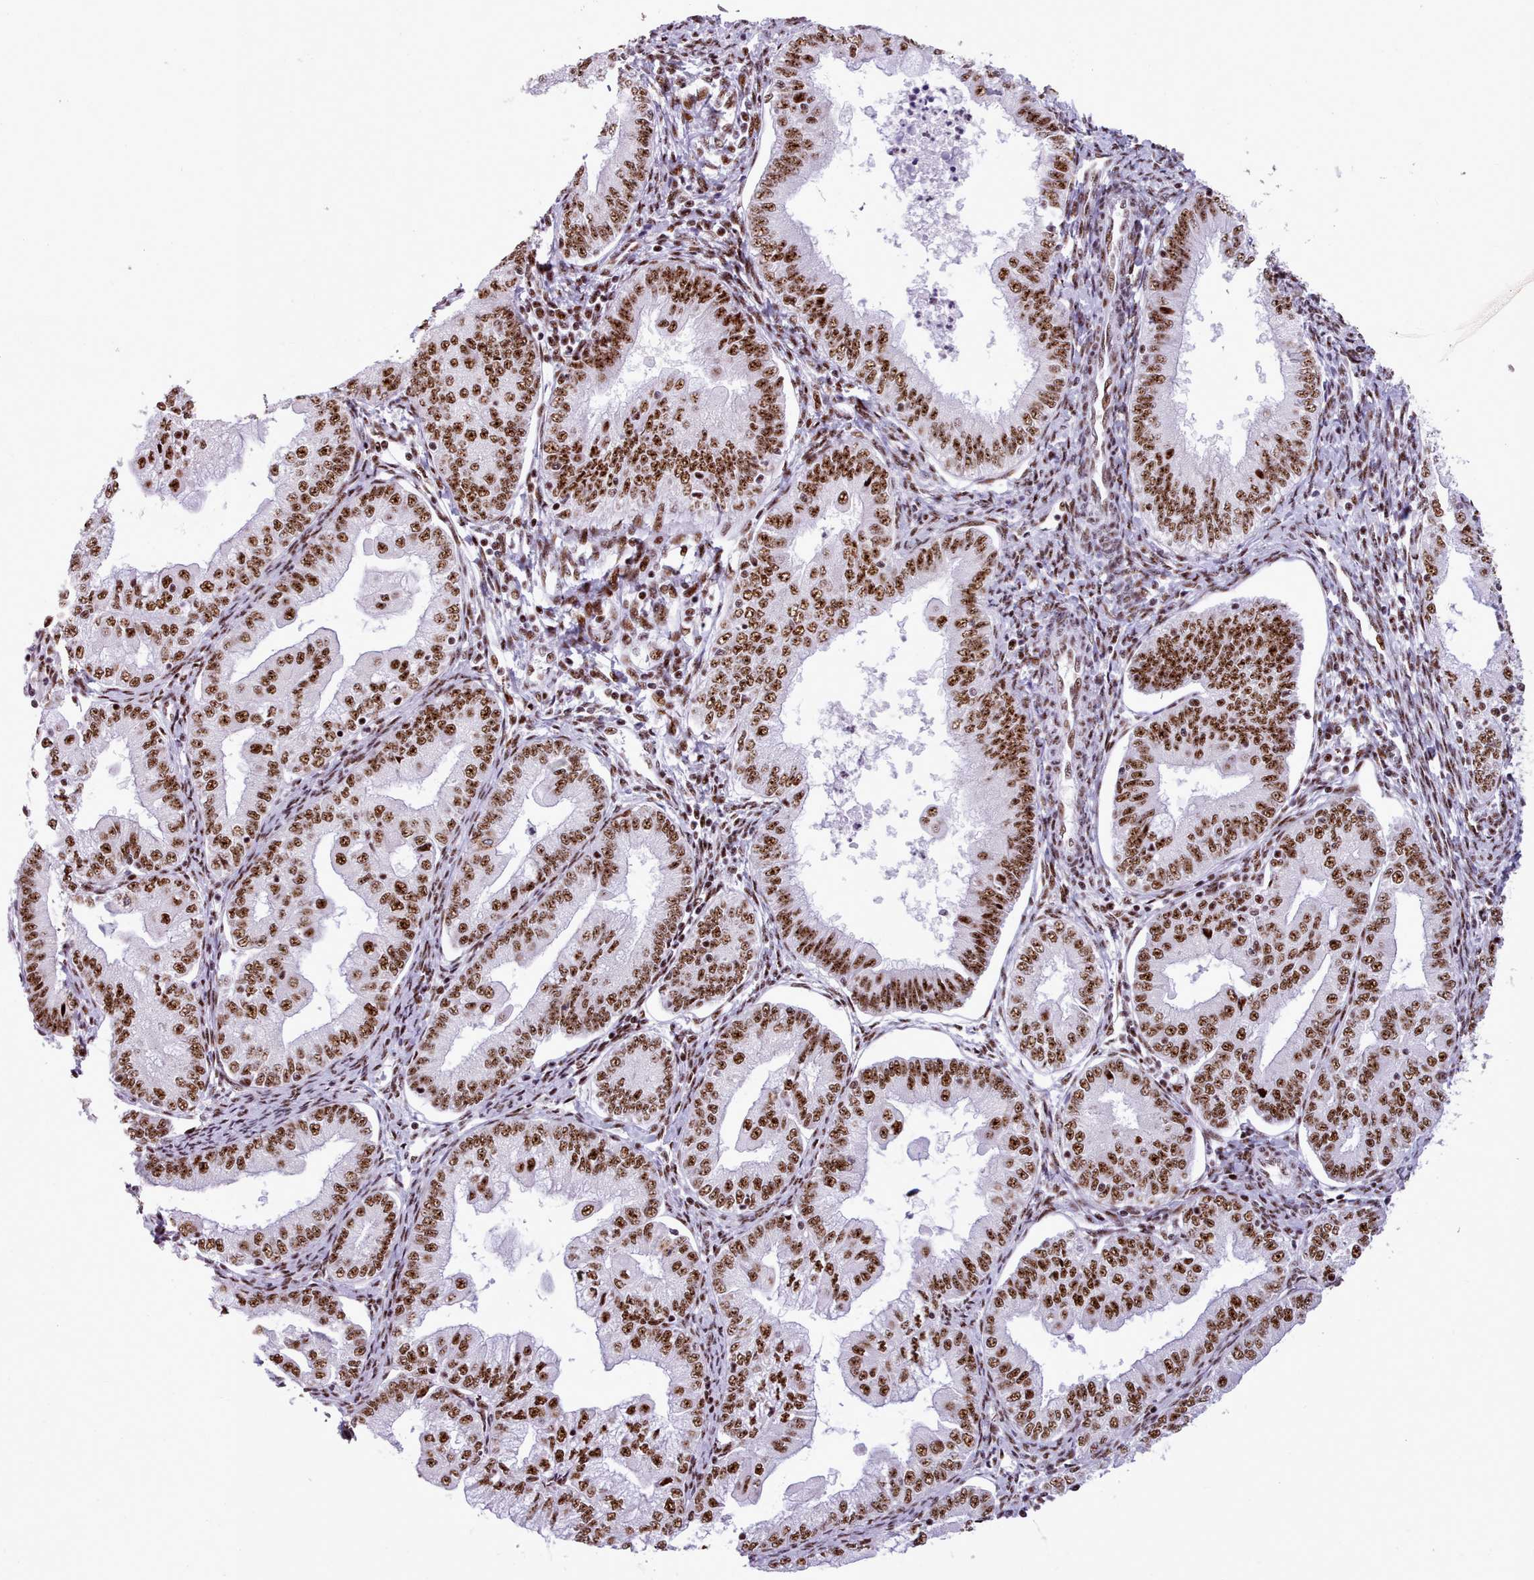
{"staining": {"intensity": "strong", "quantity": ">75%", "location": "nuclear"}, "tissue": "endometrial cancer", "cell_type": "Tumor cells", "image_type": "cancer", "snomed": [{"axis": "morphology", "description": "Adenocarcinoma, NOS"}, {"axis": "topography", "description": "Endometrium"}], "caption": "Immunohistochemical staining of endometrial adenocarcinoma displays high levels of strong nuclear protein staining in approximately >75% of tumor cells.", "gene": "TMEM35B", "patient": {"sex": "female", "age": 55}}